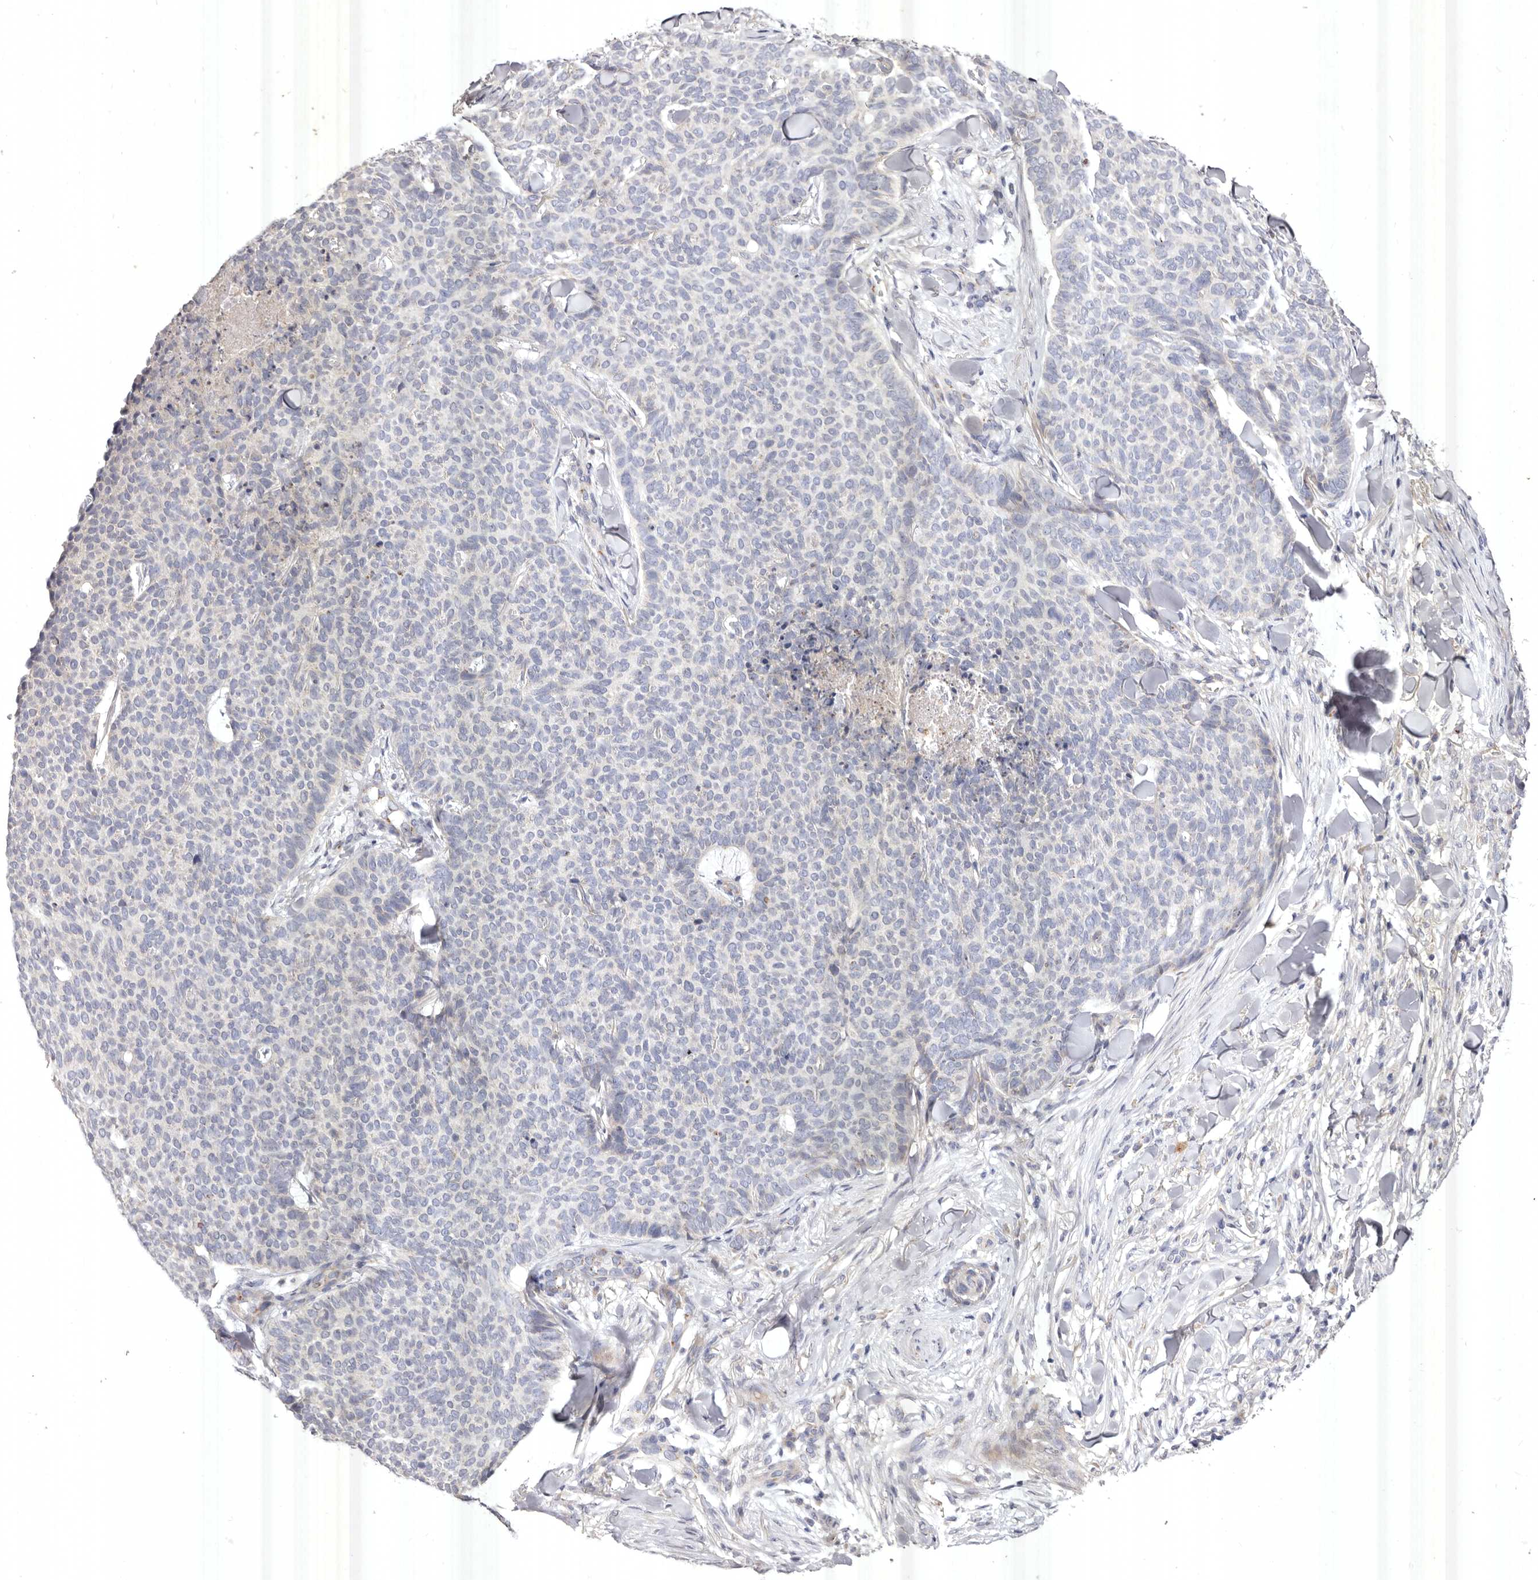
{"staining": {"intensity": "negative", "quantity": "none", "location": "none"}, "tissue": "skin cancer", "cell_type": "Tumor cells", "image_type": "cancer", "snomed": [{"axis": "morphology", "description": "Normal tissue, NOS"}, {"axis": "morphology", "description": "Basal cell carcinoma"}, {"axis": "topography", "description": "Skin"}], "caption": "Immunohistochemical staining of basal cell carcinoma (skin) reveals no significant staining in tumor cells.", "gene": "USP24", "patient": {"sex": "male", "age": 50}}